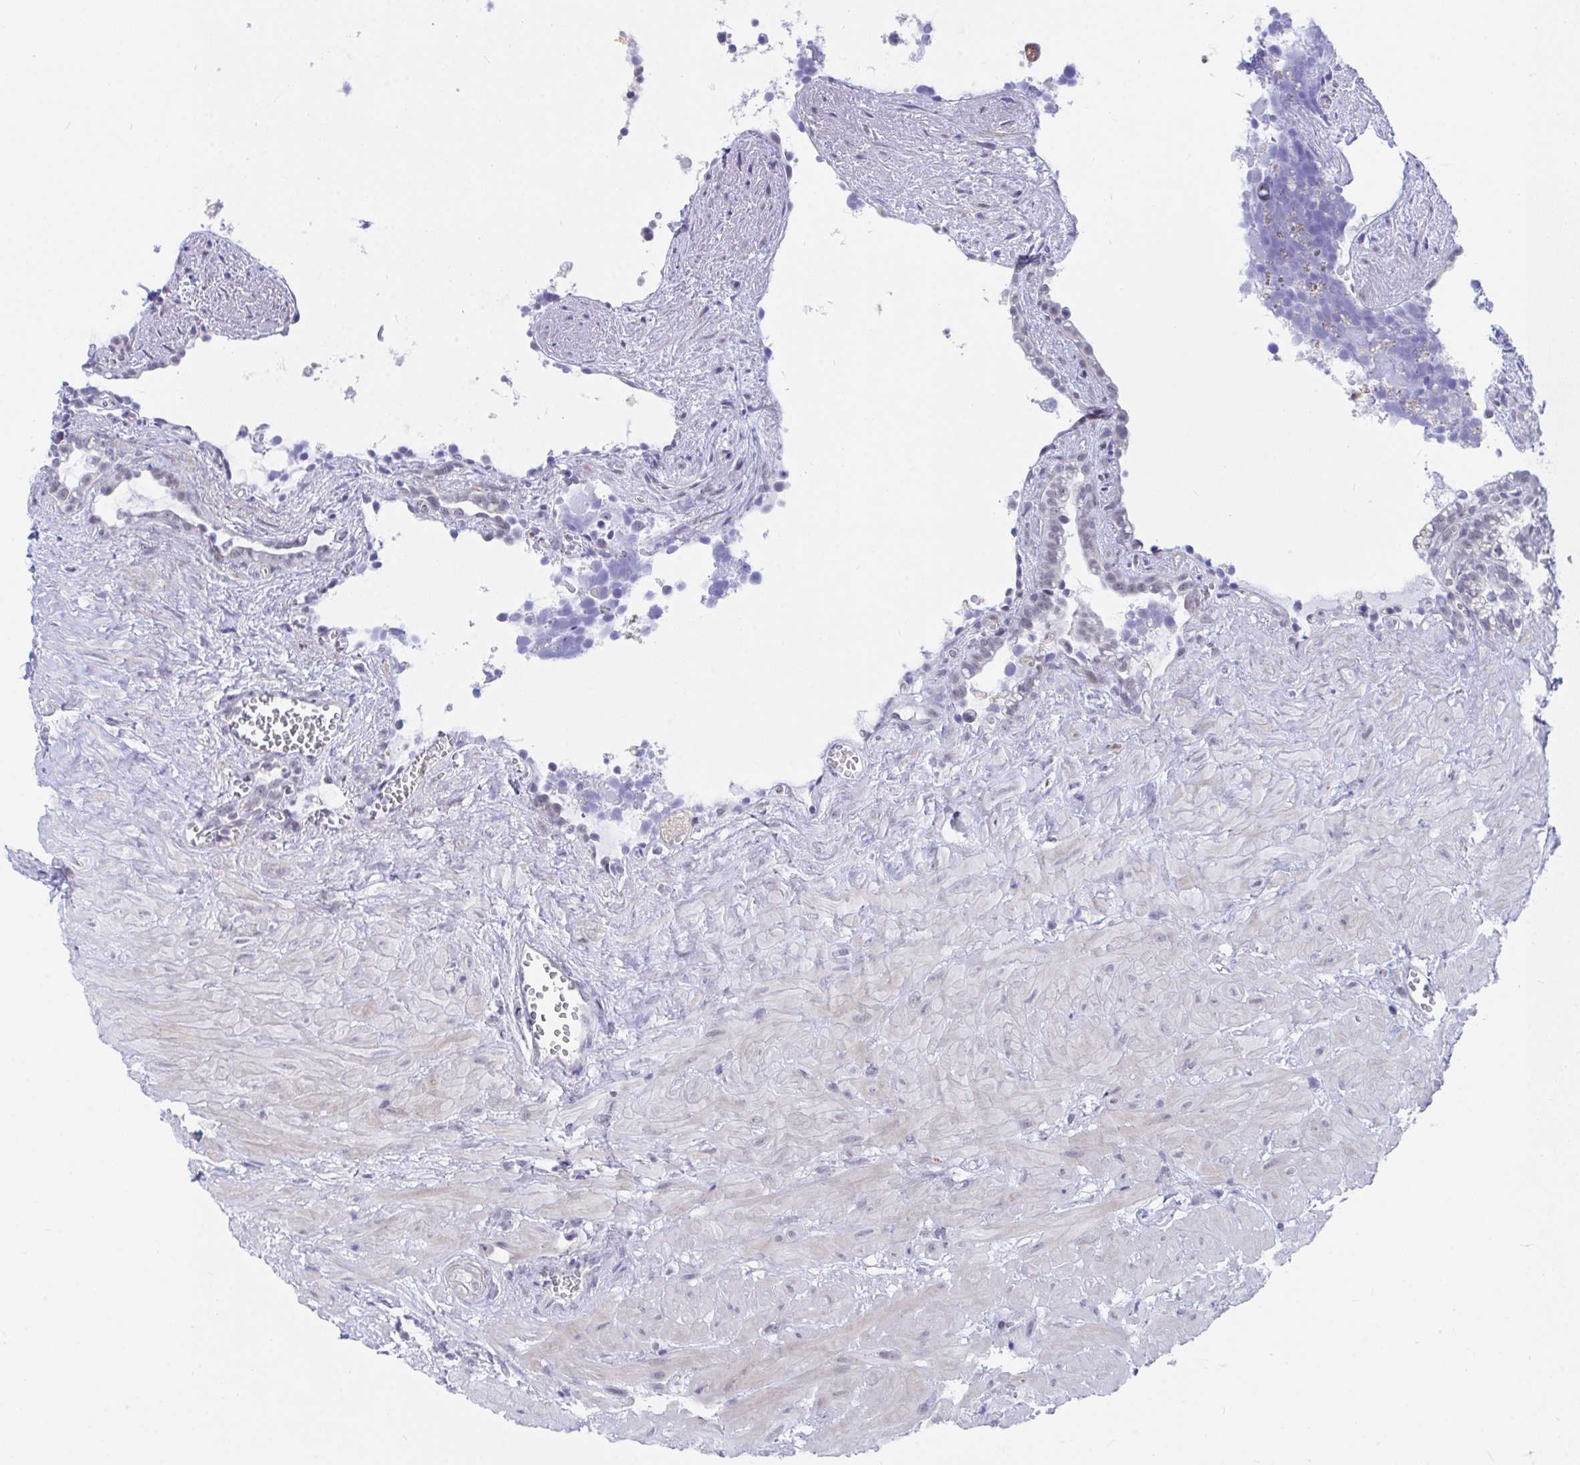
{"staining": {"intensity": "weak", "quantity": "25%-75%", "location": "nuclear"}, "tissue": "seminal vesicle", "cell_type": "Glandular cells", "image_type": "normal", "snomed": [{"axis": "morphology", "description": "Normal tissue, NOS"}, {"axis": "topography", "description": "Seminal veicle"}], "caption": "Weak nuclear staining is identified in approximately 25%-75% of glandular cells in unremarkable seminal vesicle.", "gene": "DAOA", "patient": {"sex": "male", "age": 76}}